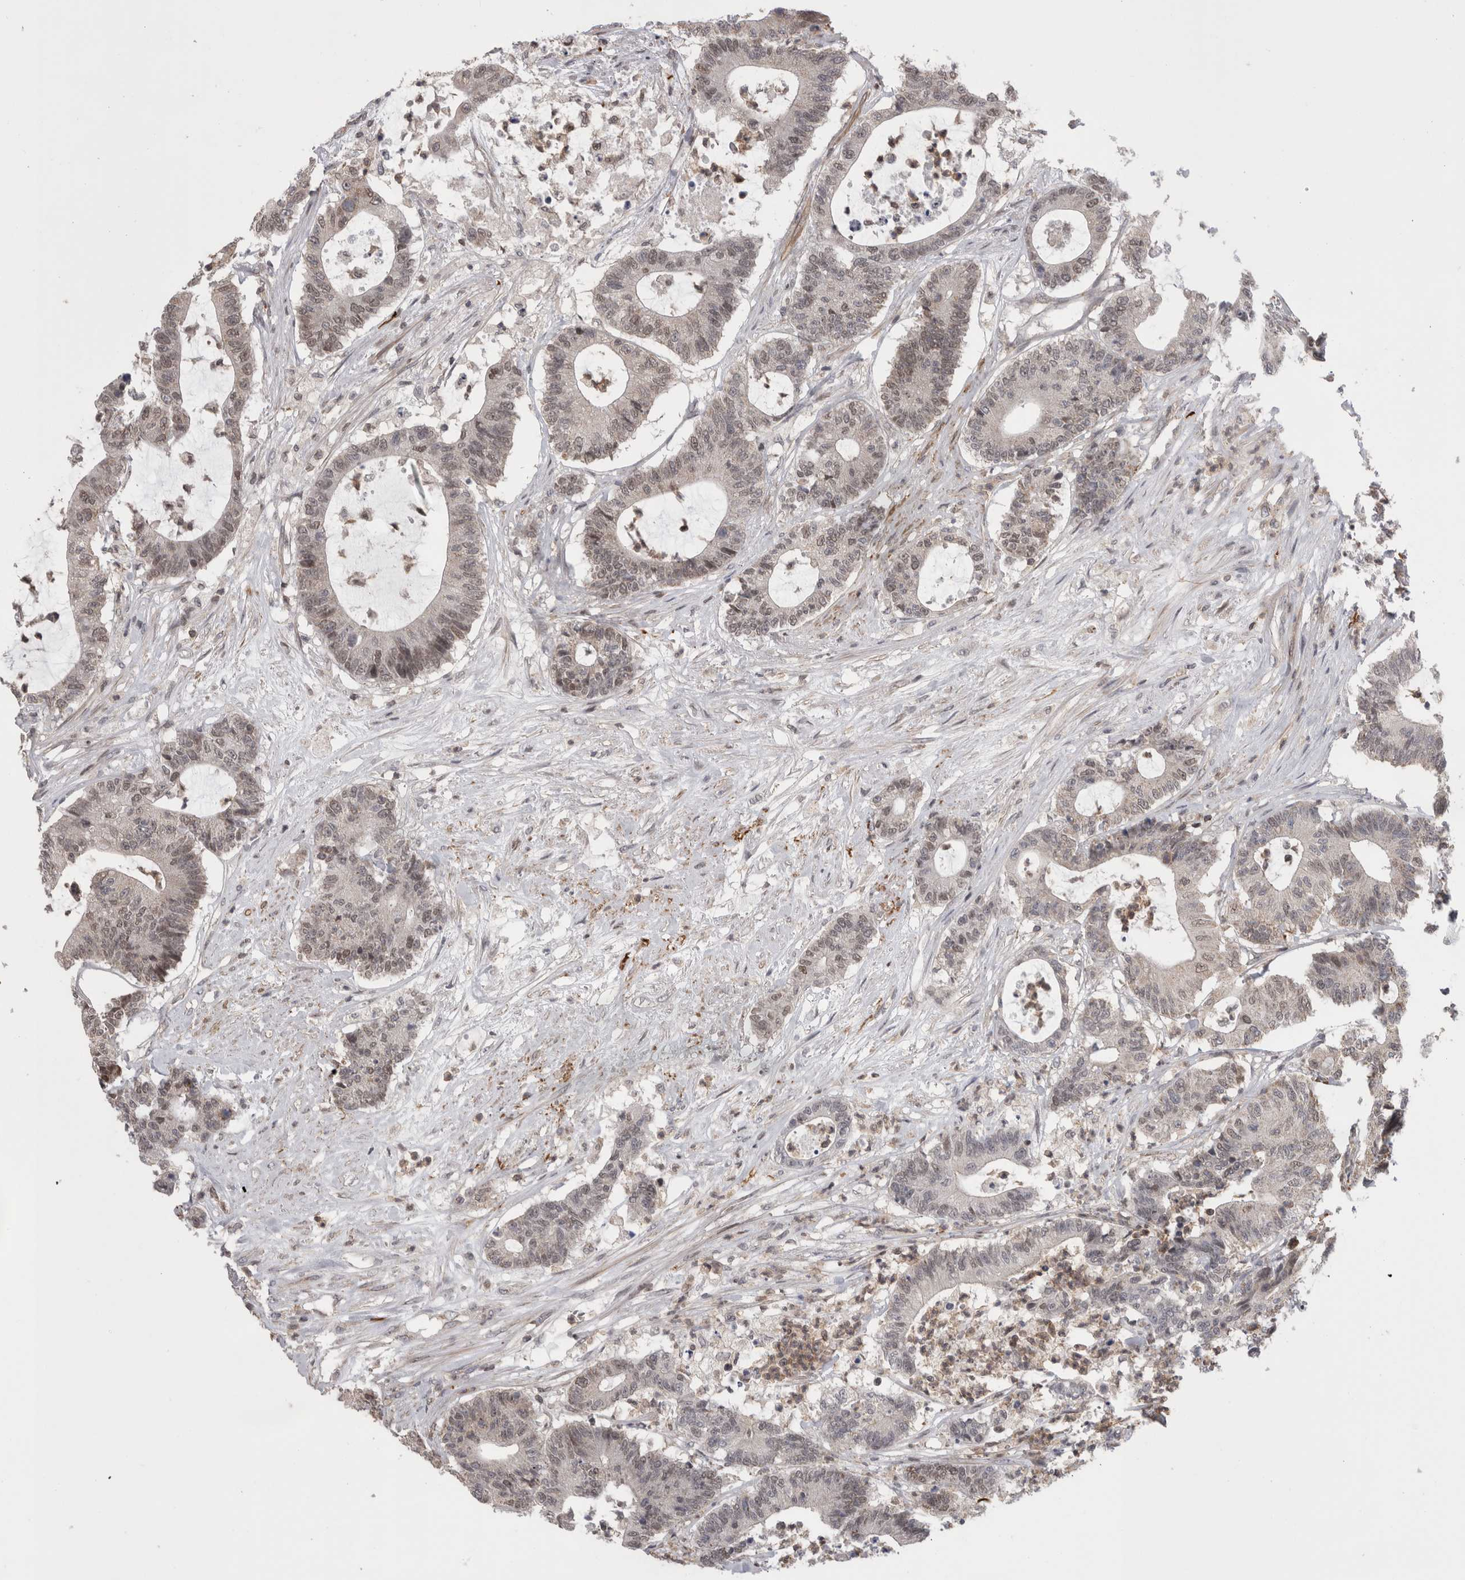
{"staining": {"intensity": "weak", "quantity": "<25%", "location": "nuclear"}, "tissue": "colorectal cancer", "cell_type": "Tumor cells", "image_type": "cancer", "snomed": [{"axis": "morphology", "description": "Adenocarcinoma, NOS"}, {"axis": "topography", "description": "Colon"}], "caption": "This is an immunohistochemistry (IHC) image of human colorectal adenocarcinoma. There is no staining in tumor cells.", "gene": "DARS2", "patient": {"sex": "female", "age": 84}}